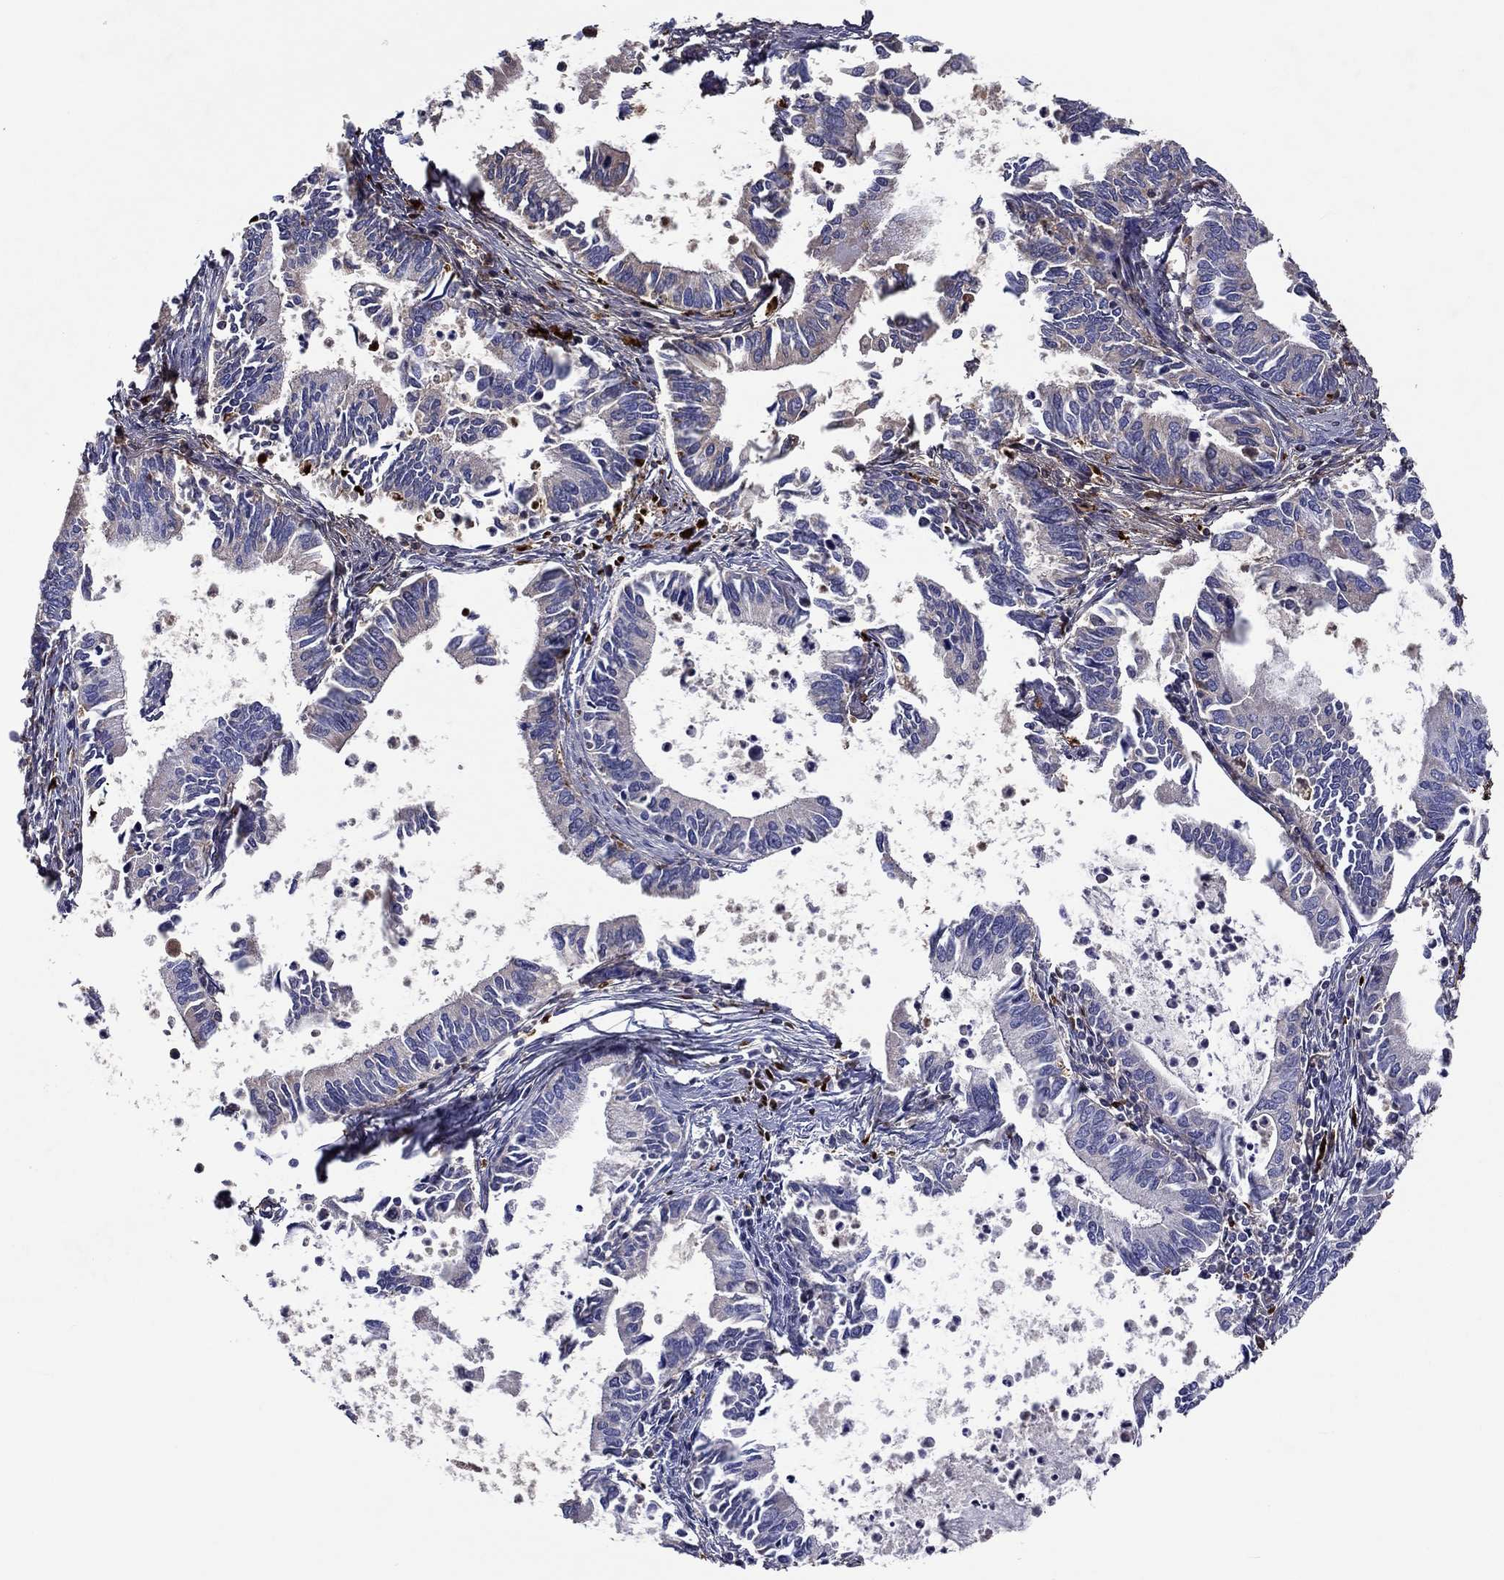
{"staining": {"intensity": "negative", "quantity": "none", "location": "none"}, "tissue": "cervical cancer", "cell_type": "Tumor cells", "image_type": "cancer", "snomed": [{"axis": "morphology", "description": "Adenocarcinoma, NOS"}, {"axis": "topography", "description": "Cervix"}], "caption": "An immunohistochemistry micrograph of adenocarcinoma (cervical) is shown. There is no staining in tumor cells of adenocarcinoma (cervical).", "gene": "TGFBI", "patient": {"sex": "female", "age": 42}}